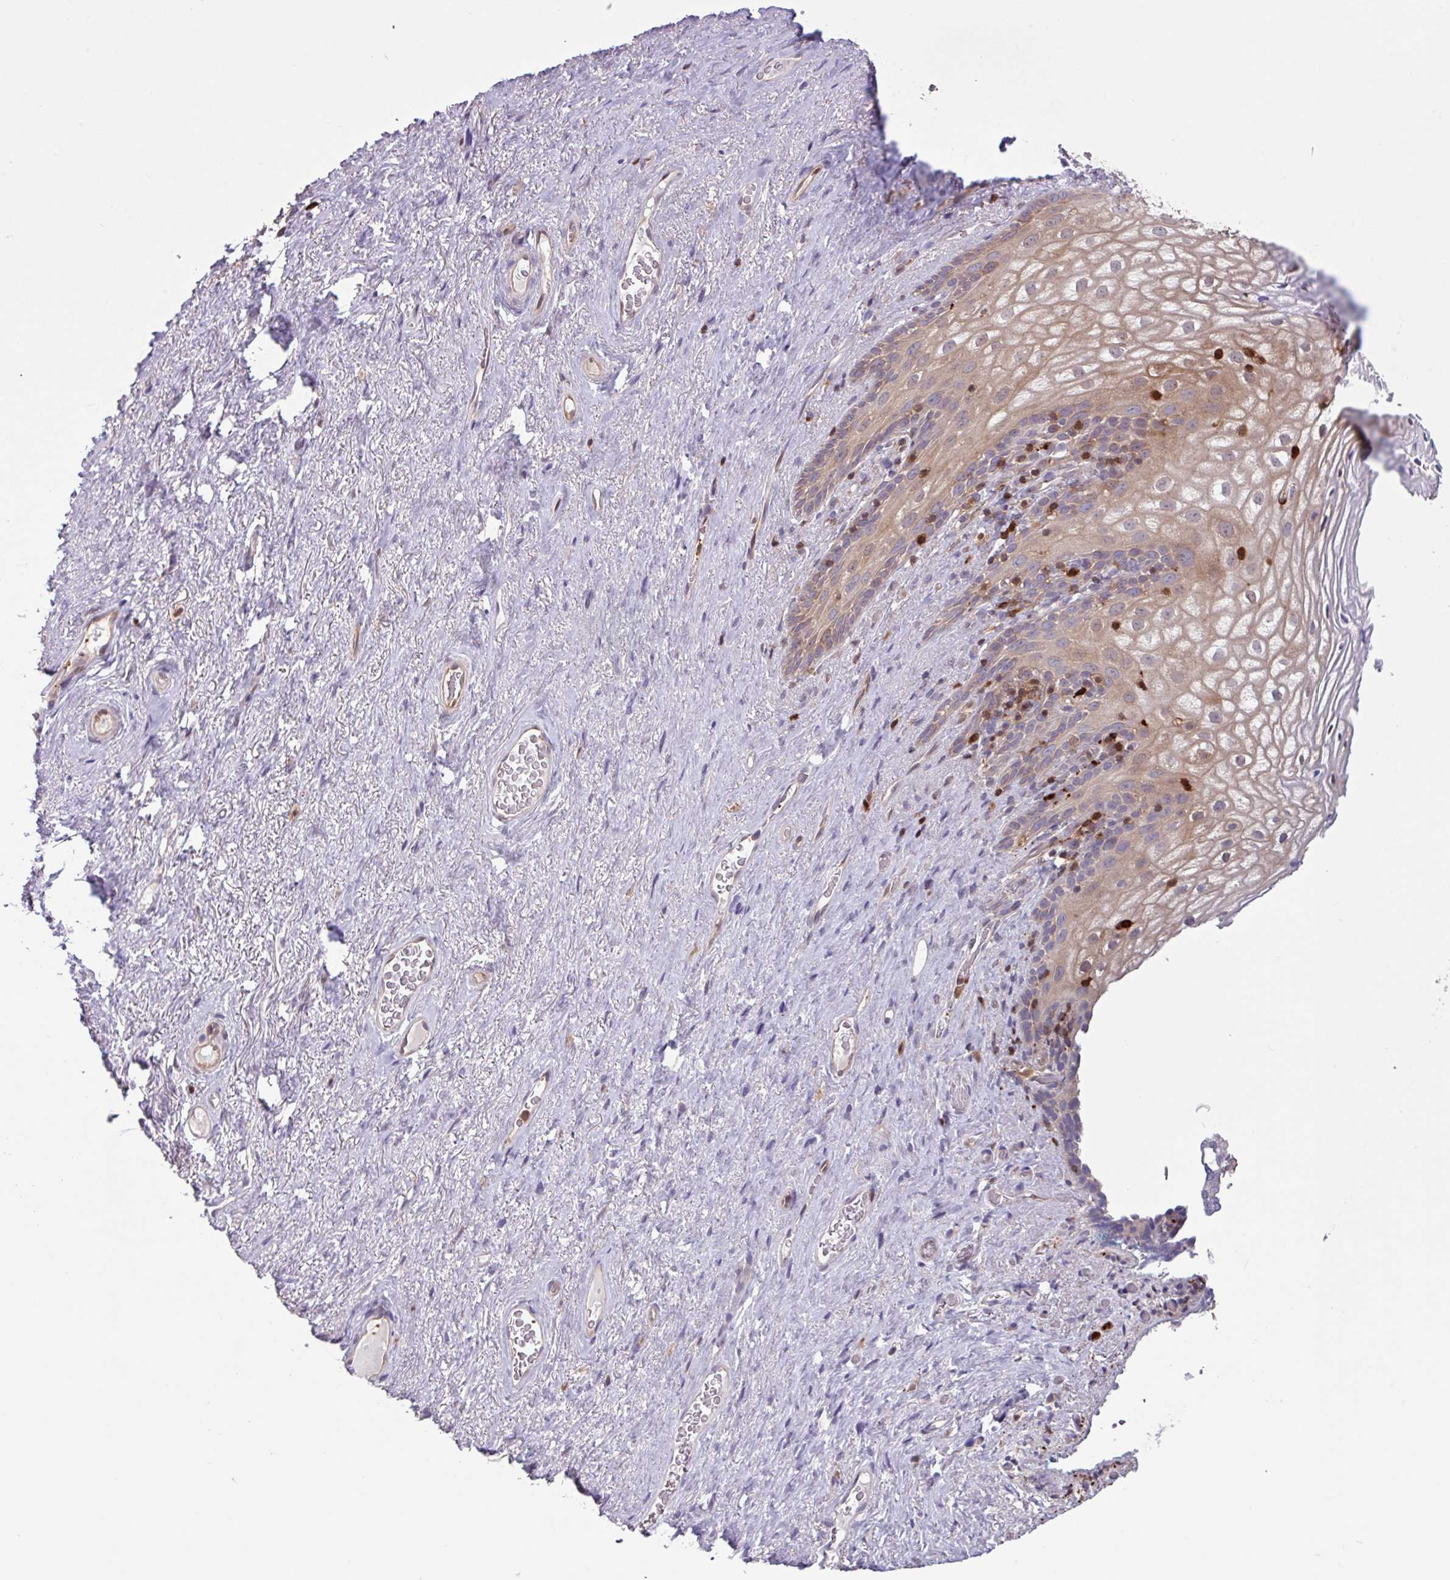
{"staining": {"intensity": "weak", "quantity": "25%-75%", "location": "cytoplasmic/membranous"}, "tissue": "vagina", "cell_type": "Squamous epithelial cells", "image_type": "normal", "snomed": [{"axis": "morphology", "description": "Normal tissue, NOS"}, {"axis": "topography", "description": "Vagina"}, {"axis": "topography", "description": "Peripheral nerve tissue"}], "caption": "A photomicrograph of vagina stained for a protein demonstrates weak cytoplasmic/membranous brown staining in squamous epithelial cells.", "gene": "SEC61G", "patient": {"sex": "female", "age": 71}}